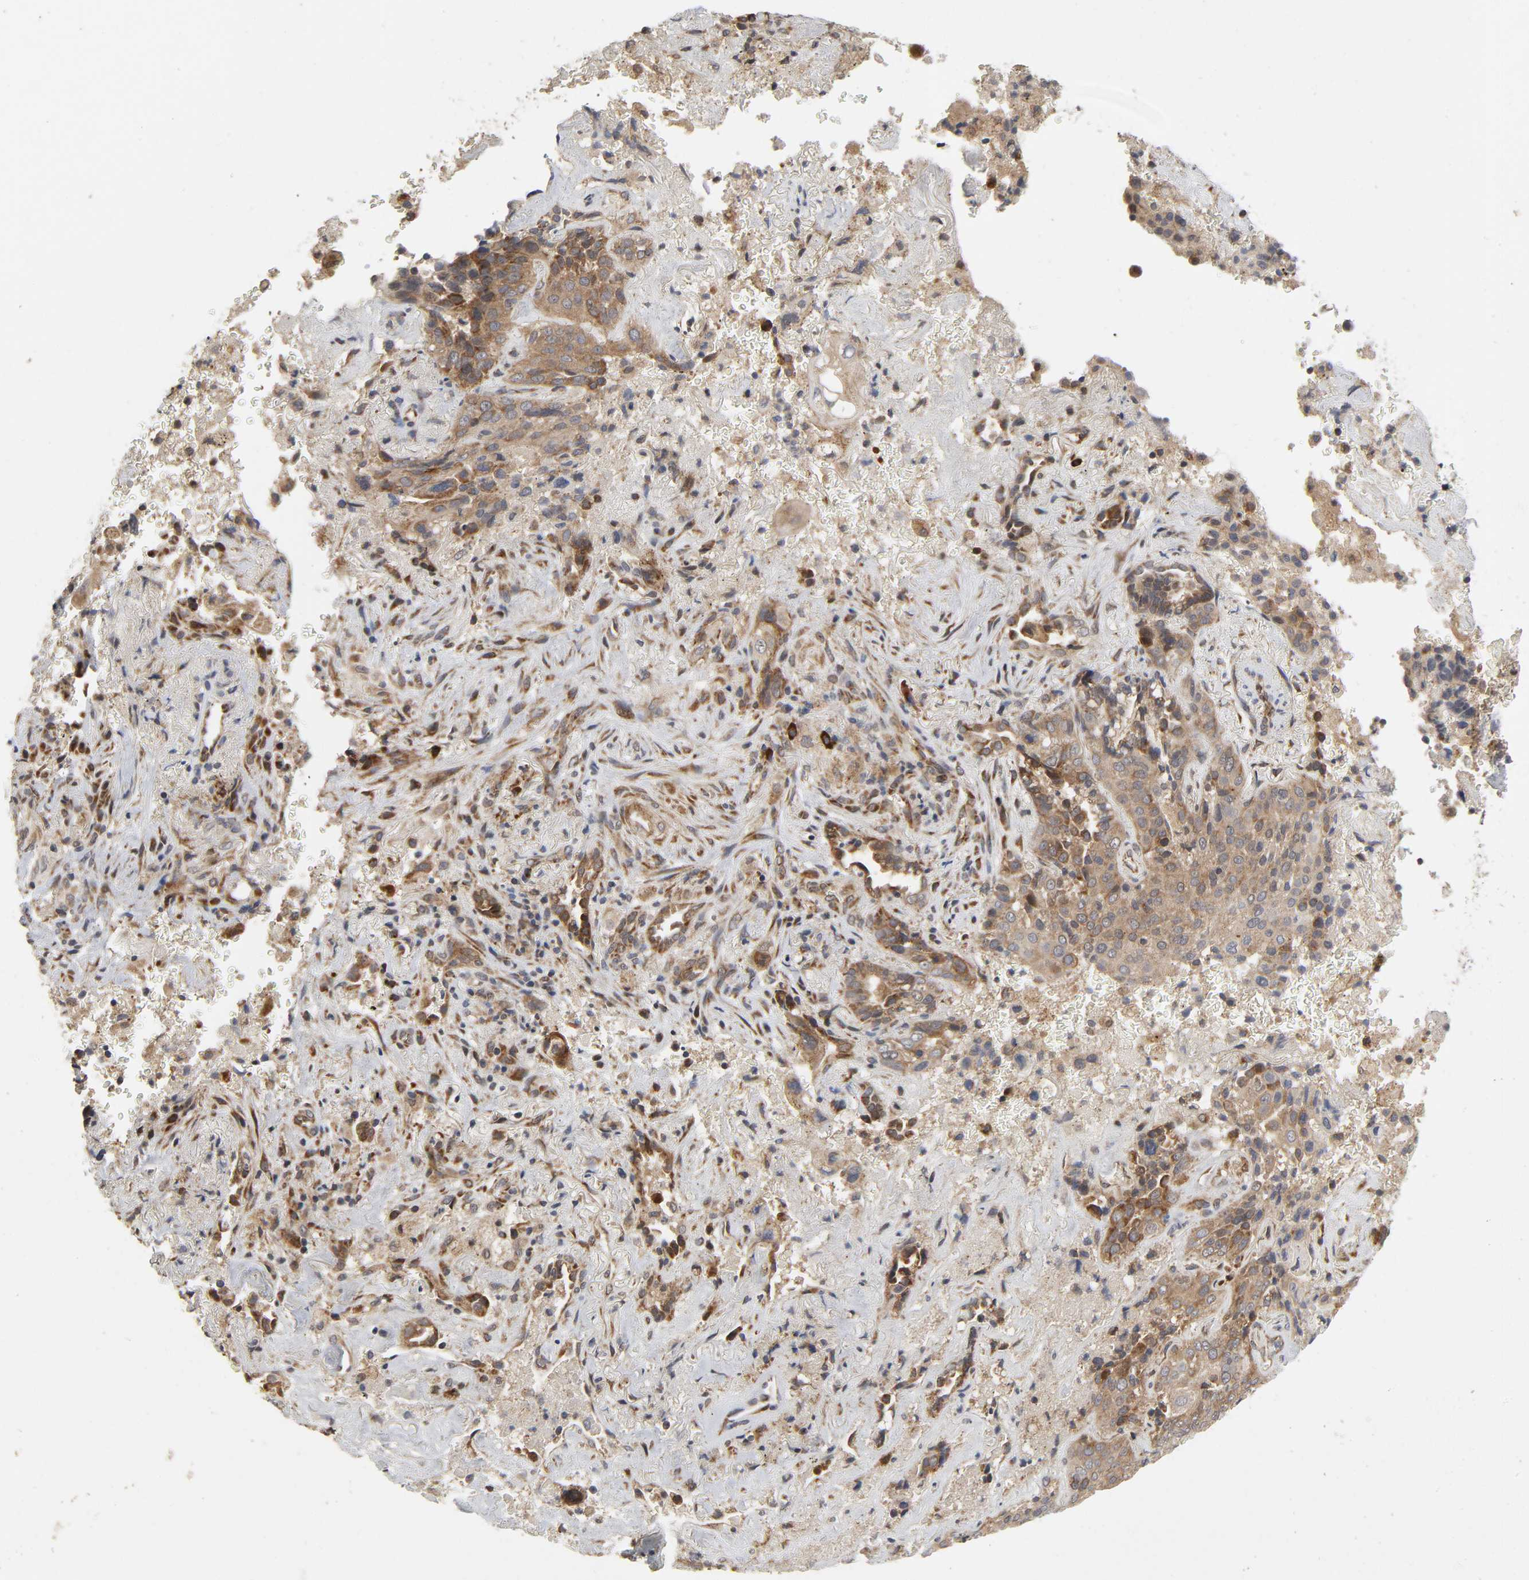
{"staining": {"intensity": "moderate", "quantity": ">75%", "location": "cytoplasmic/membranous"}, "tissue": "lung cancer", "cell_type": "Tumor cells", "image_type": "cancer", "snomed": [{"axis": "morphology", "description": "Squamous cell carcinoma, NOS"}, {"axis": "topography", "description": "Lung"}], "caption": "Immunohistochemical staining of lung cancer shows moderate cytoplasmic/membranous protein staining in approximately >75% of tumor cells.", "gene": "SLC30A9", "patient": {"sex": "male", "age": 54}}